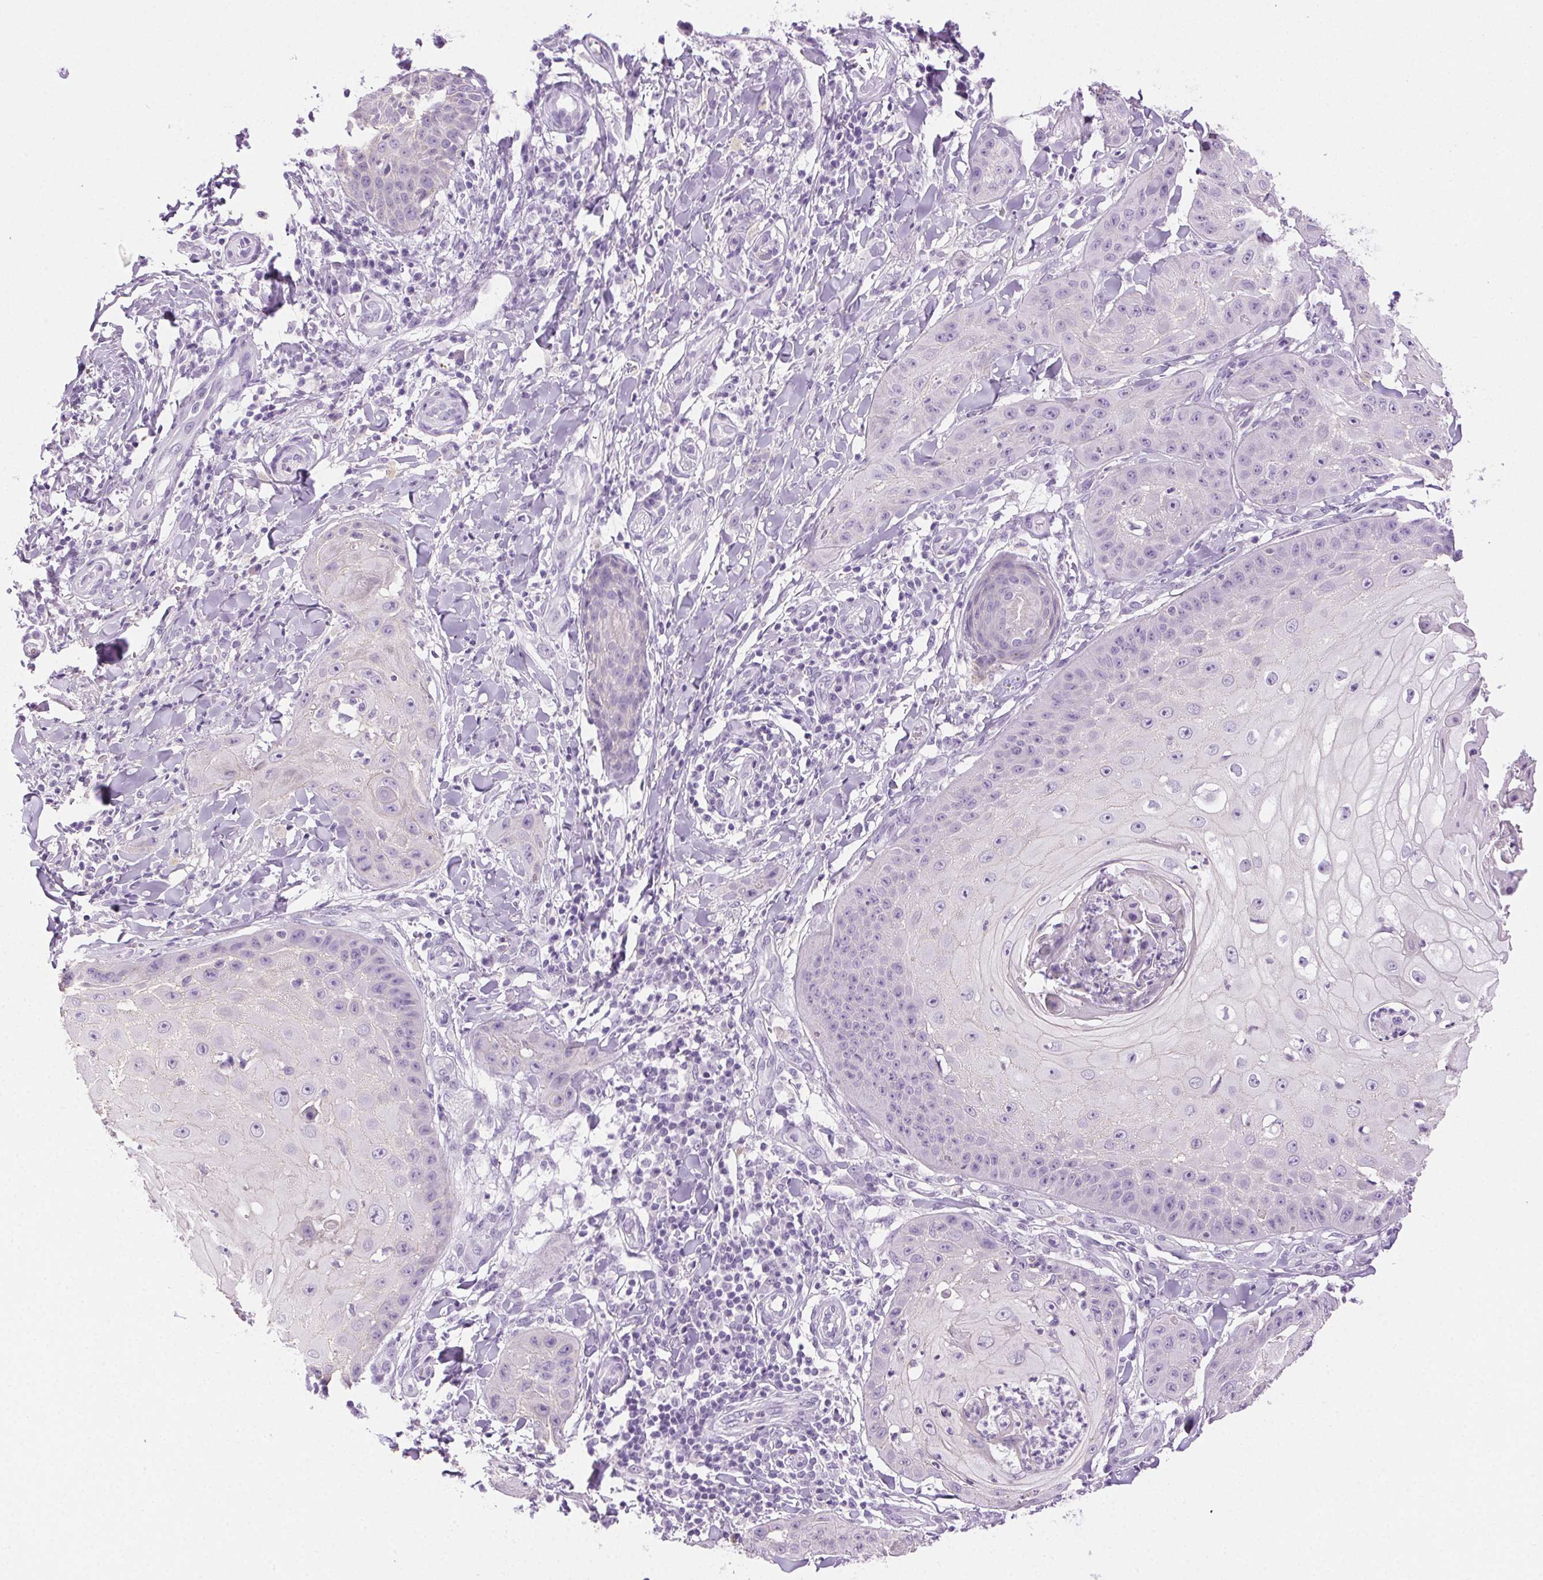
{"staining": {"intensity": "negative", "quantity": "none", "location": "none"}, "tissue": "skin cancer", "cell_type": "Tumor cells", "image_type": "cancer", "snomed": [{"axis": "morphology", "description": "Squamous cell carcinoma, NOS"}, {"axis": "topography", "description": "Skin"}], "caption": "Micrograph shows no significant protein expression in tumor cells of skin cancer (squamous cell carcinoma). (DAB (3,3'-diaminobenzidine) immunohistochemistry visualized using brightfield microscopy, high magnification).", "gene": "CLDN10", "patient": {"sex": "male", "age": 70}}